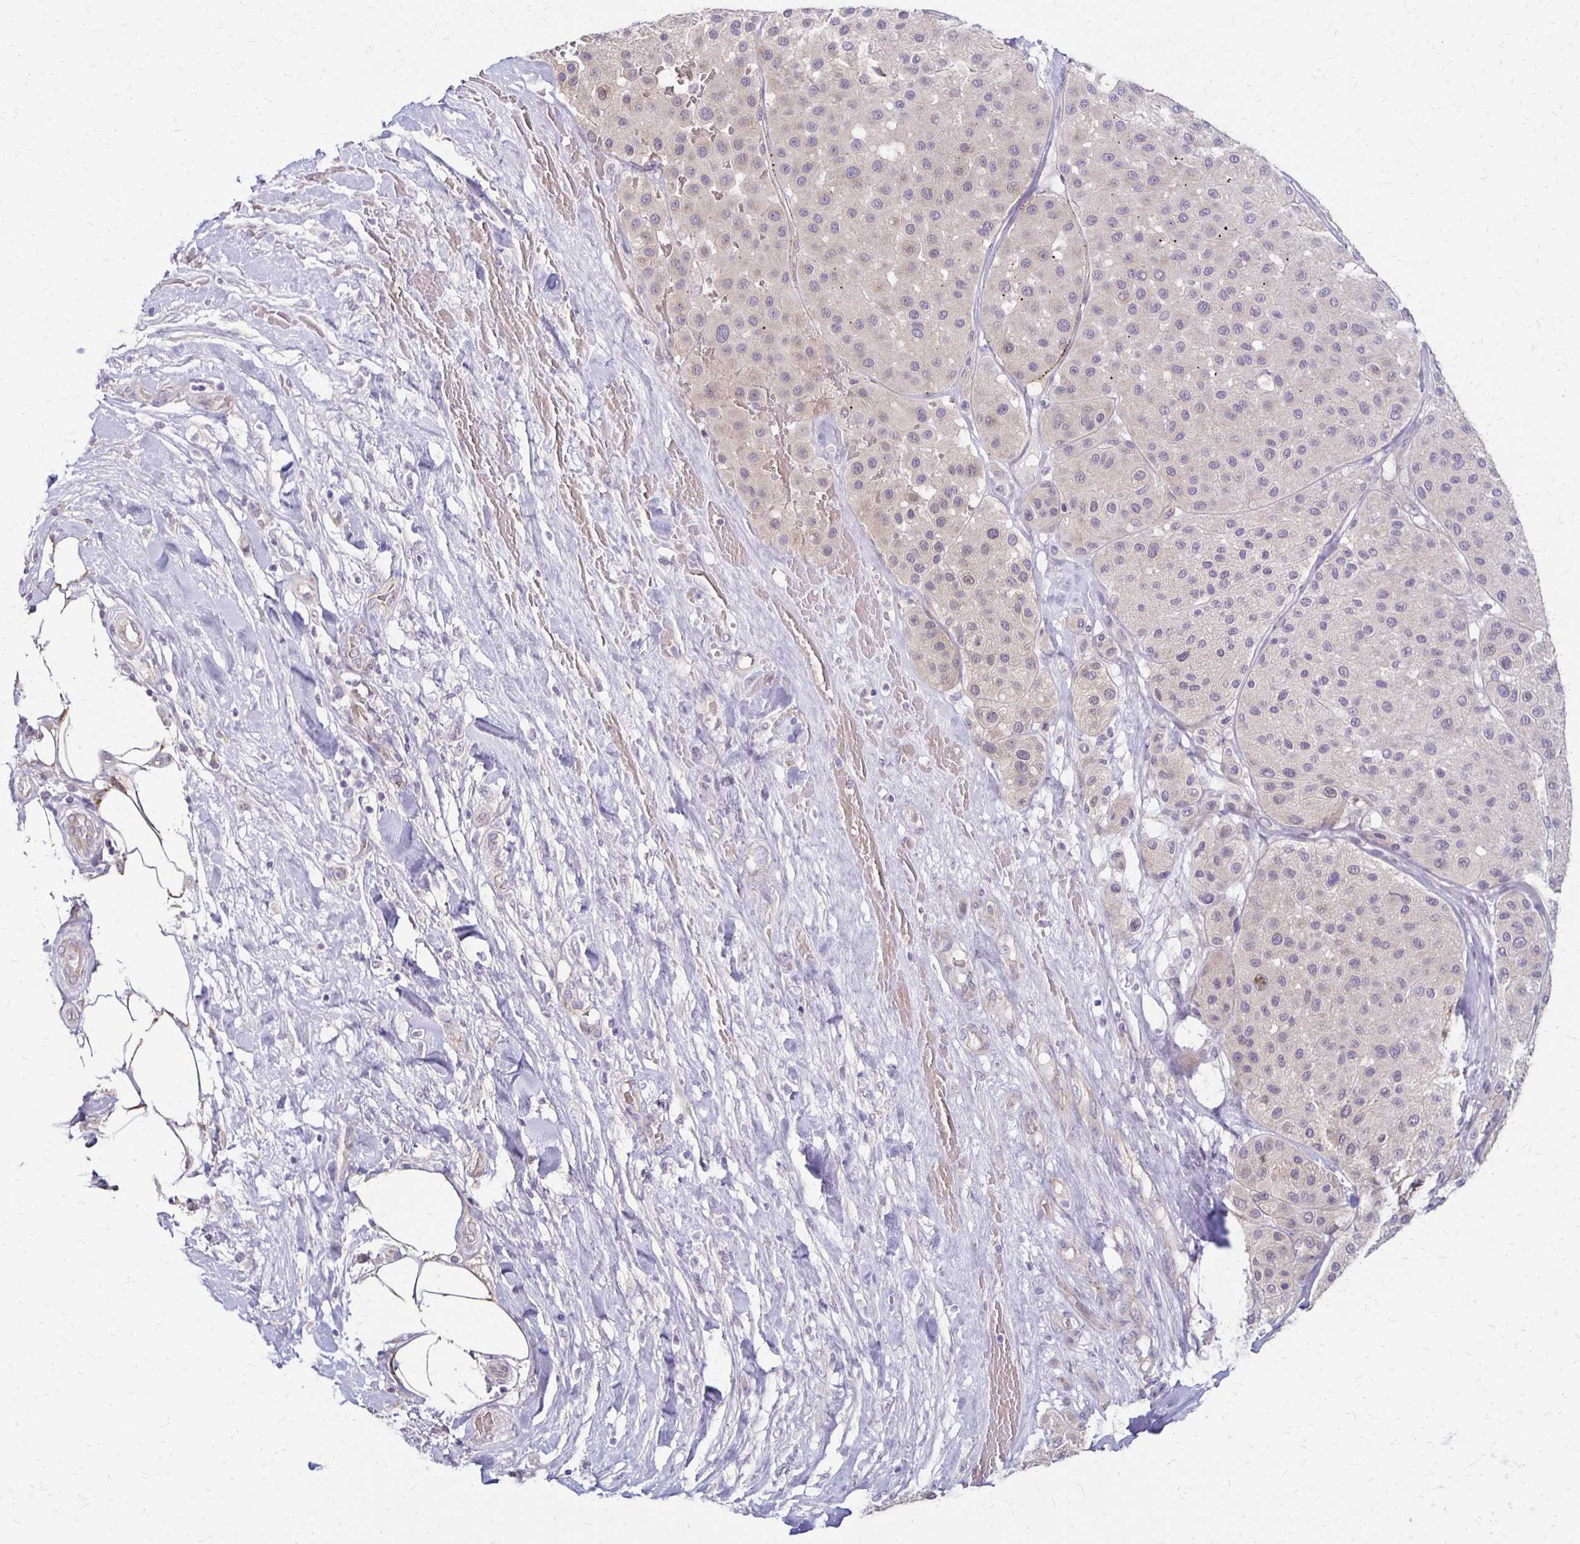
{"staining": {"intensity": "negative", "quantity": "none", "location": "none"}, "tissue": "melanoma", "cell_type": "Tumor cells", "image_type": "cancer", "snomed": [{"axis": "morphology", "description": "Malignant melanoma, Metastatic site"}, {"axis": "topography", "description": "Smooth muscle"}], "caption": "Immunohistochemistry (IHC) histopathology image of neoplastic tissue: melanoma stained with DAB demonstrates no significant protein expression in tumor cells. (Brightfield microscopy of DAB immunohistochemistry (IHC) at high magnification).", "gene": "KATNBL1", "patient": {"sex": "male", "age": 41}}